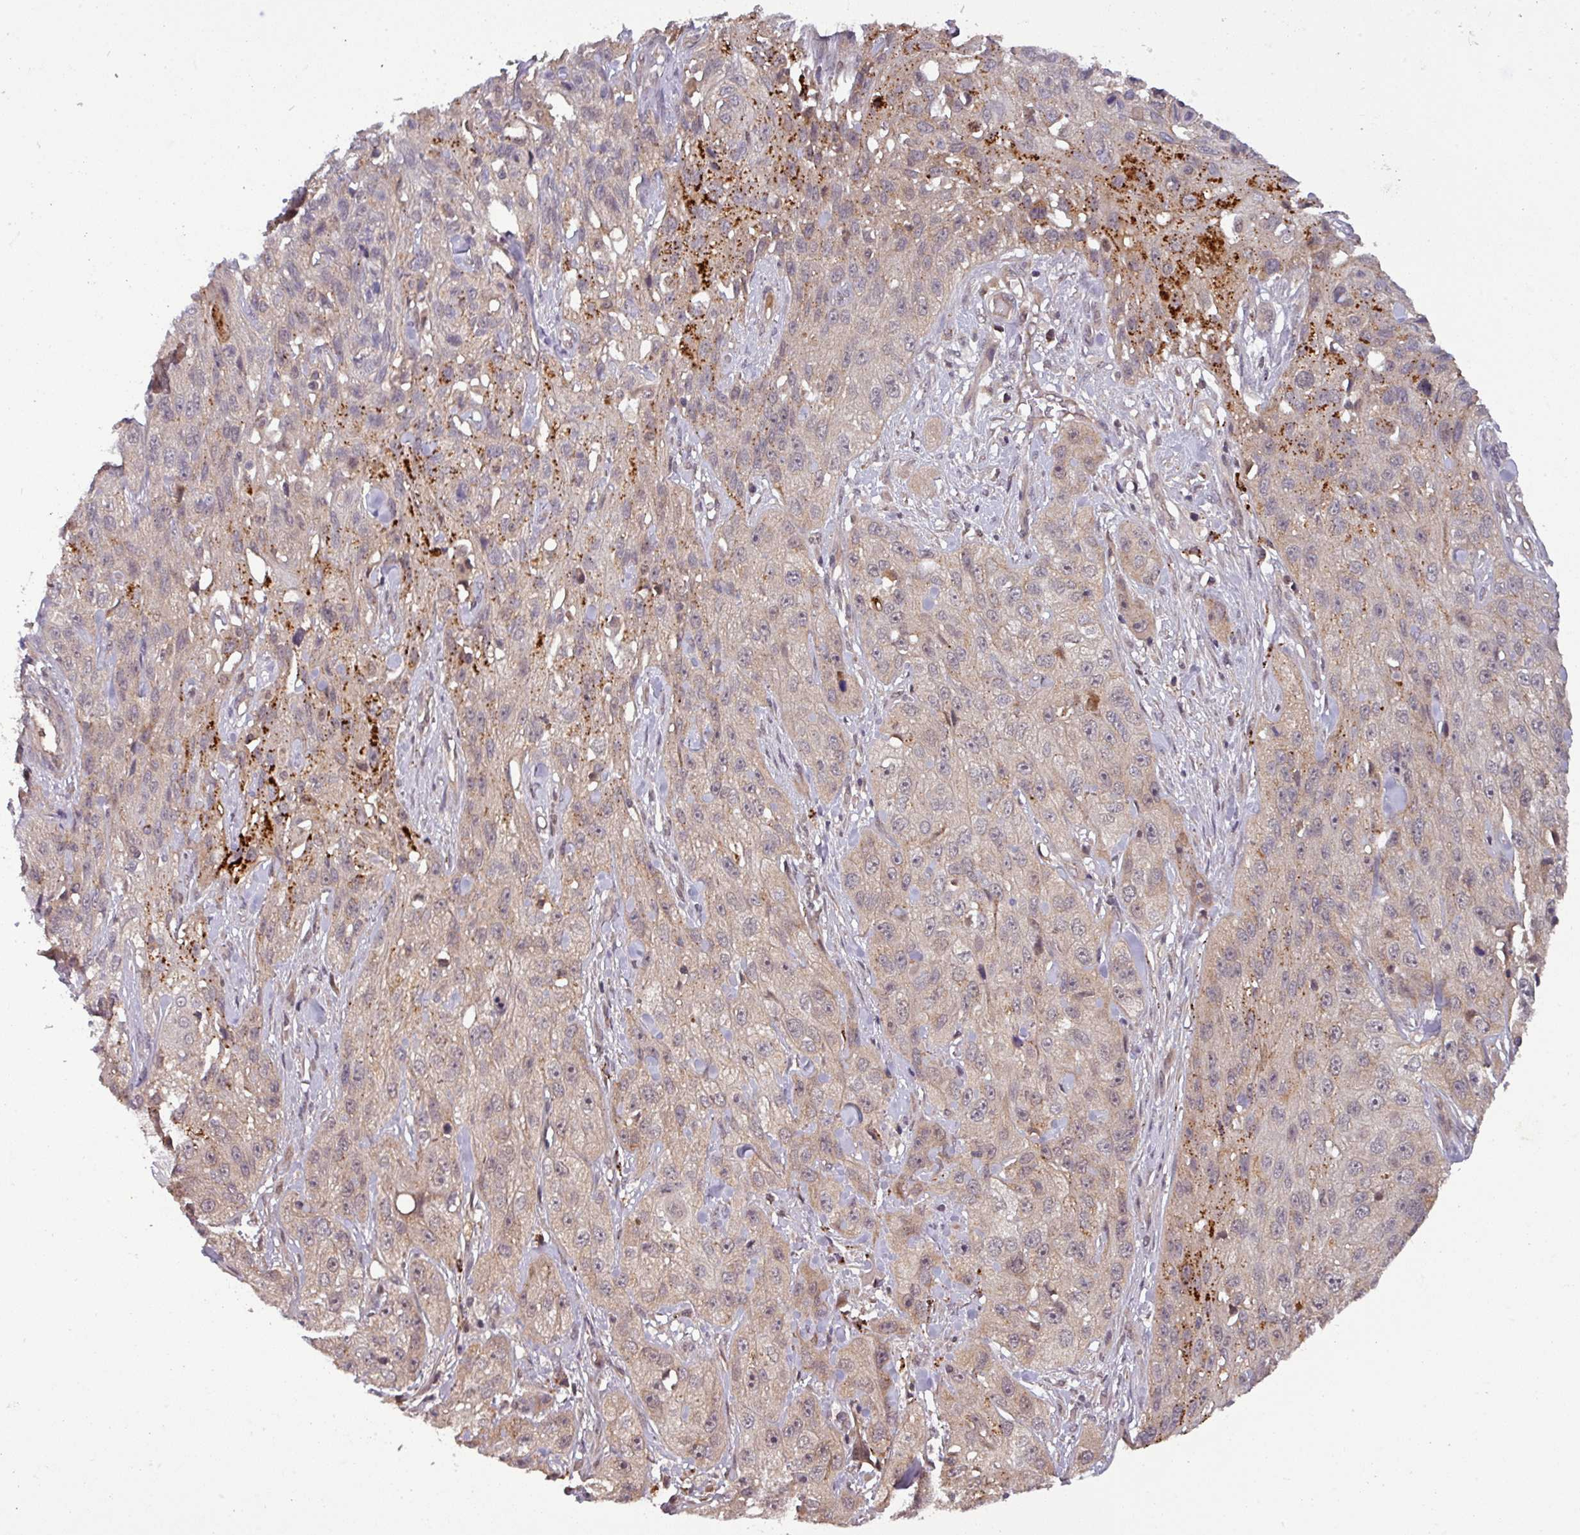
{"staining": {"intensity": "strong", "quantity": "<25%", "location": "cytoplasmic/membranous"}, "tissue": "skin cancer", "cell_type": "Tumor cells", "image_type": "cancer", "snomed": [{"axis": "morphology", "description": "Squamous cell carcinoma, NOS"}, {"axis": "topography", "description": "Skin"}, {"axis": "topography", "description": "Vulva"}], "caption": "Protein staining of skin cancer (squamous cell carcinoma) tissue reveals strong cytoplasmic/membranous staining in about <25% of tumor cells. Using DAB (3,3'-diaminobenzidine) (brown) and hematoxylin (blue) stains, captured at high magnification using brightfield microscopy.", "gene": "PUS1", "patient": {"sex": "female", "age": 86}}